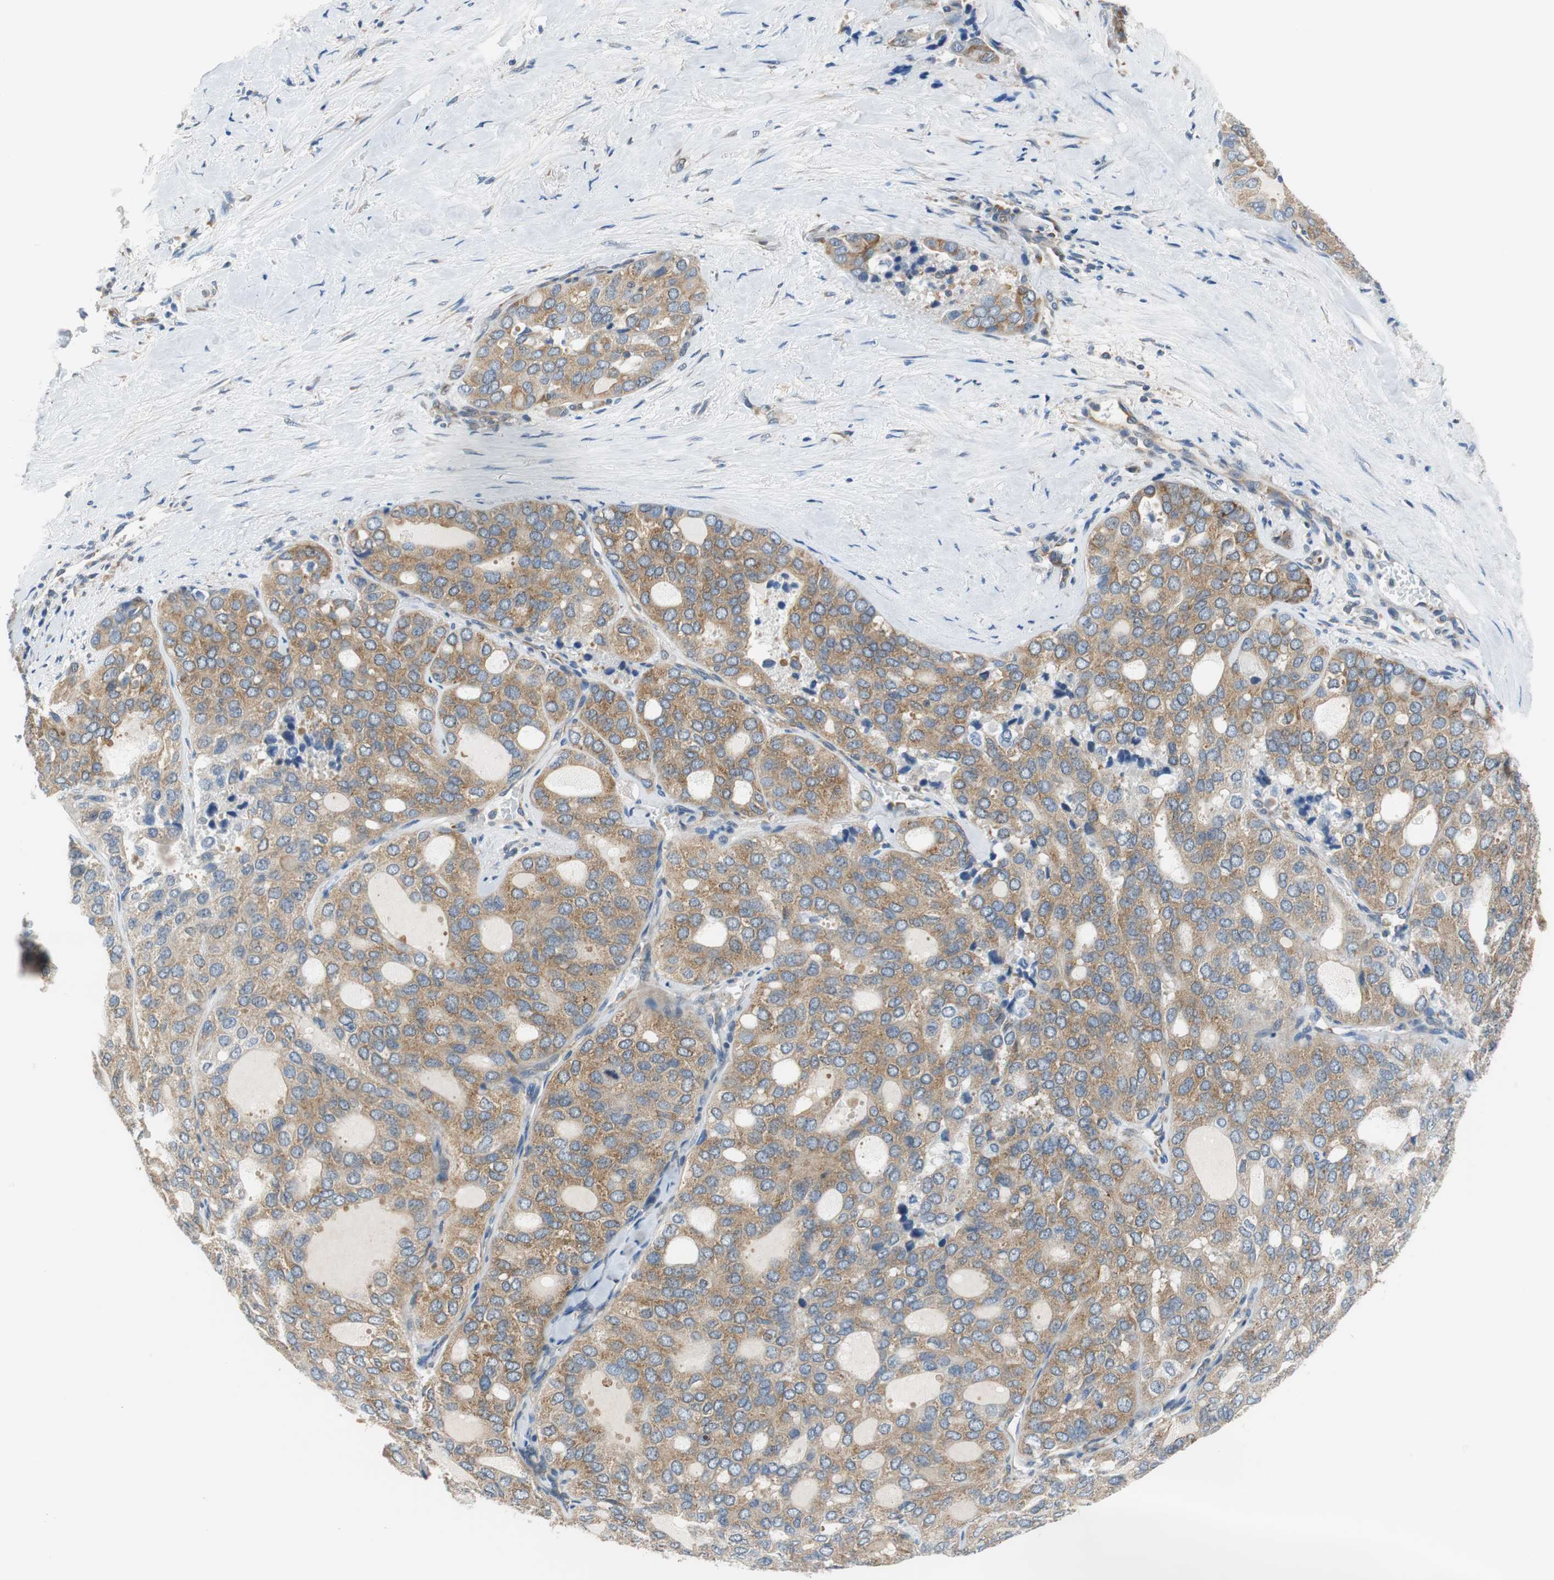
{"staining": {"intensity": "moderate", "quantity": ">75%", "location": "cytoplasmic/membranous"}, "tissue": "thyroid cancer", "cell_type": "Tumor cells", "image_type": "cancer", "snomed": [{"axis": "morphology", "description": "Follicular adenoma carcinoma, NOS"}, {"axis": "topography", "description": "Thyroid gland"}], "caption": "Immunohistochemical staining of thyroid follicular adenoma carcinoma displays moderate cytoplasmic/membranous protein positivity in about >75% of tumor cells.", "gene": "CNOT3", "patient": {"sex": "male", "age": 75}}